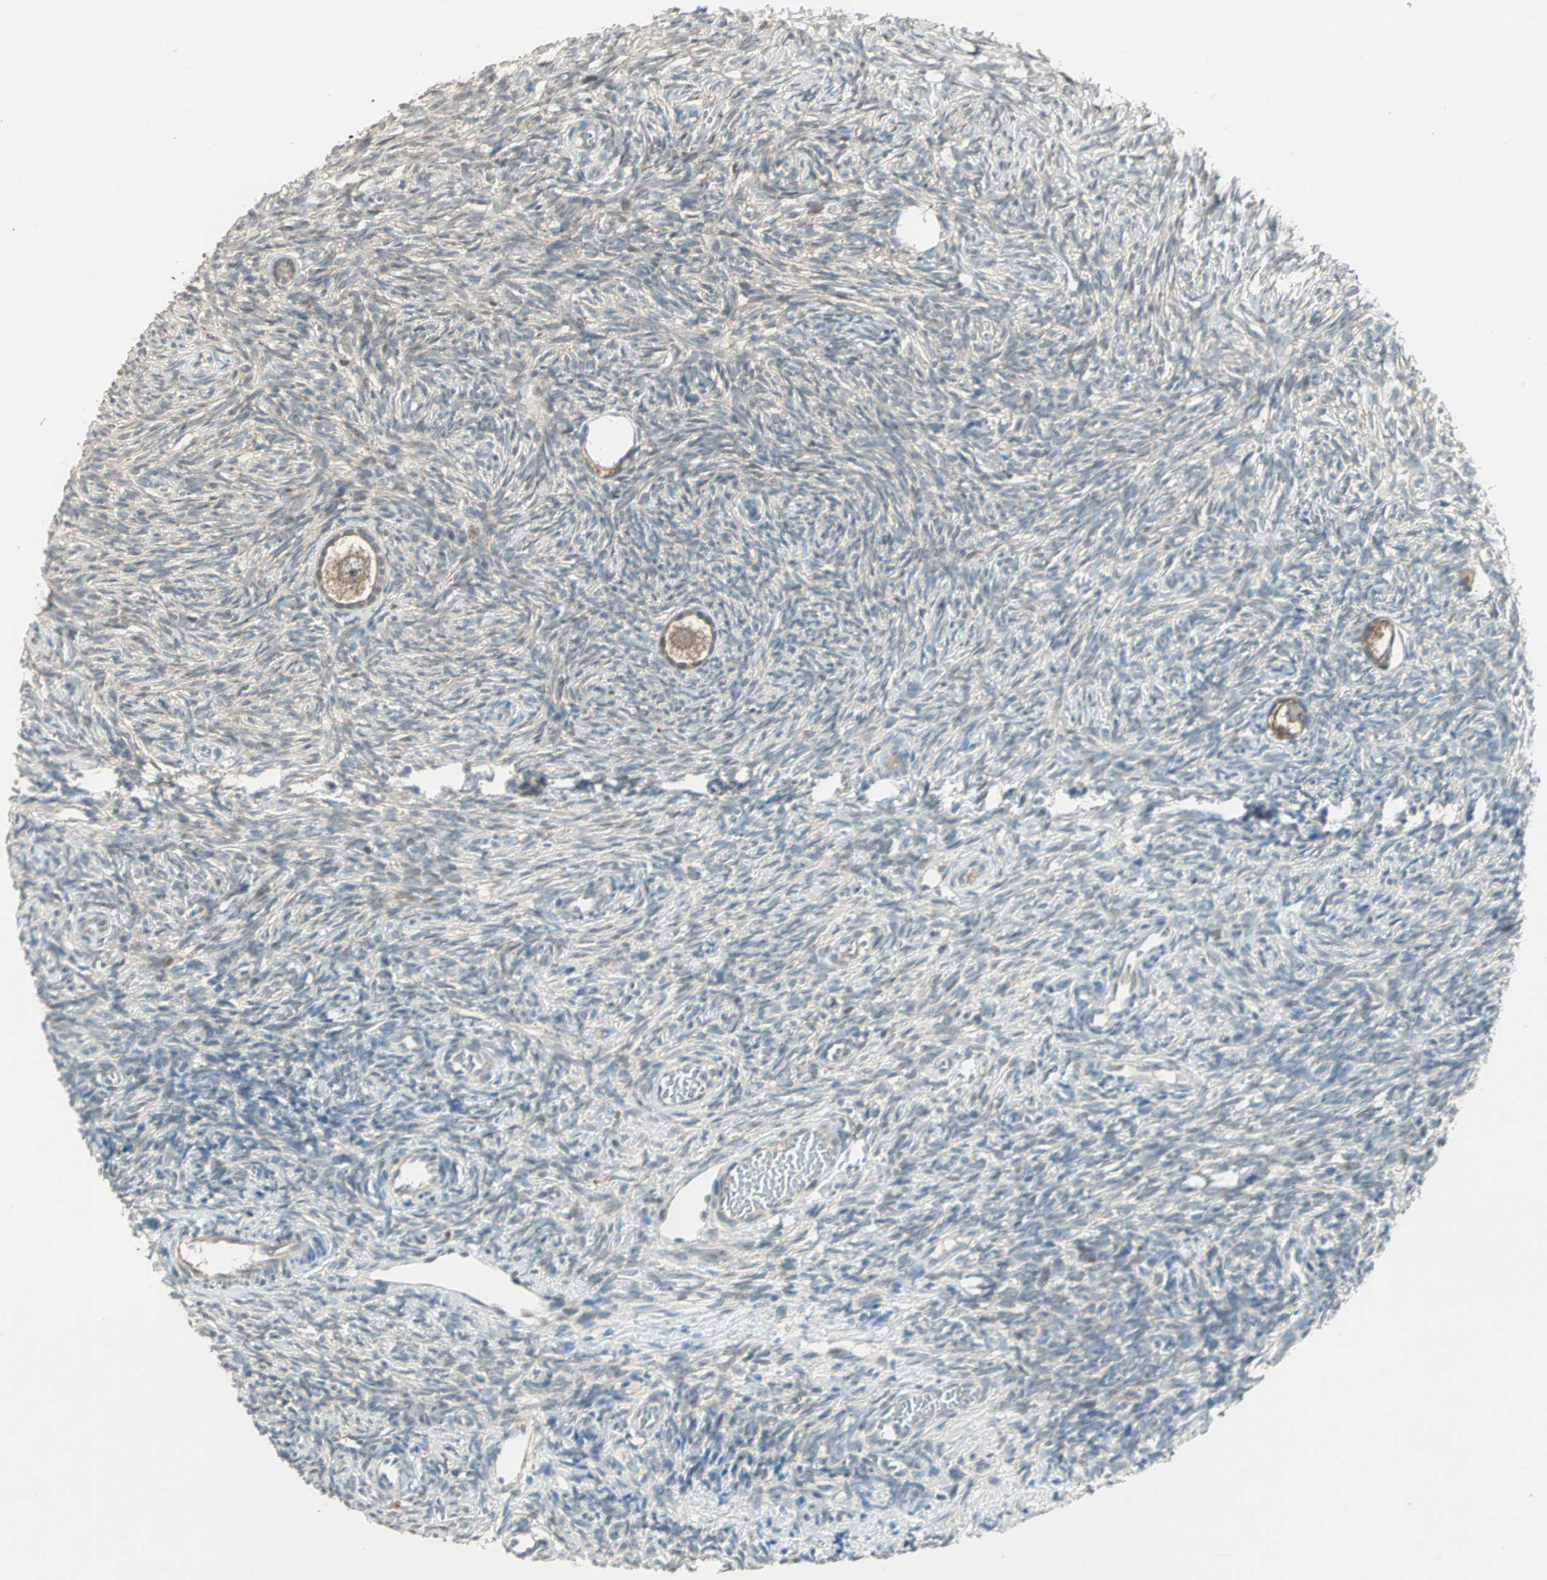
{"staining": {"intensity": "moderate", "quantity": ">75%", "location": "cytoplasmic/membranous"}, "tissue": "ovary", "cell_type": "Follicle cells", "image_type": "normal", "snomed": [{"axis": "morphology", "description": "Normal tissue, NOS"}, {"axis": "topography", "description": "Ovary"}], "caption": "A high-resolution micrograph shows immunohistochemistry staining of benign ovary, which reveals moderate cytoplasmic/membranous staining in about >75% of follicle cells.", "gene": "RTL6", "patient": {"sex": "female", "age": 35}}